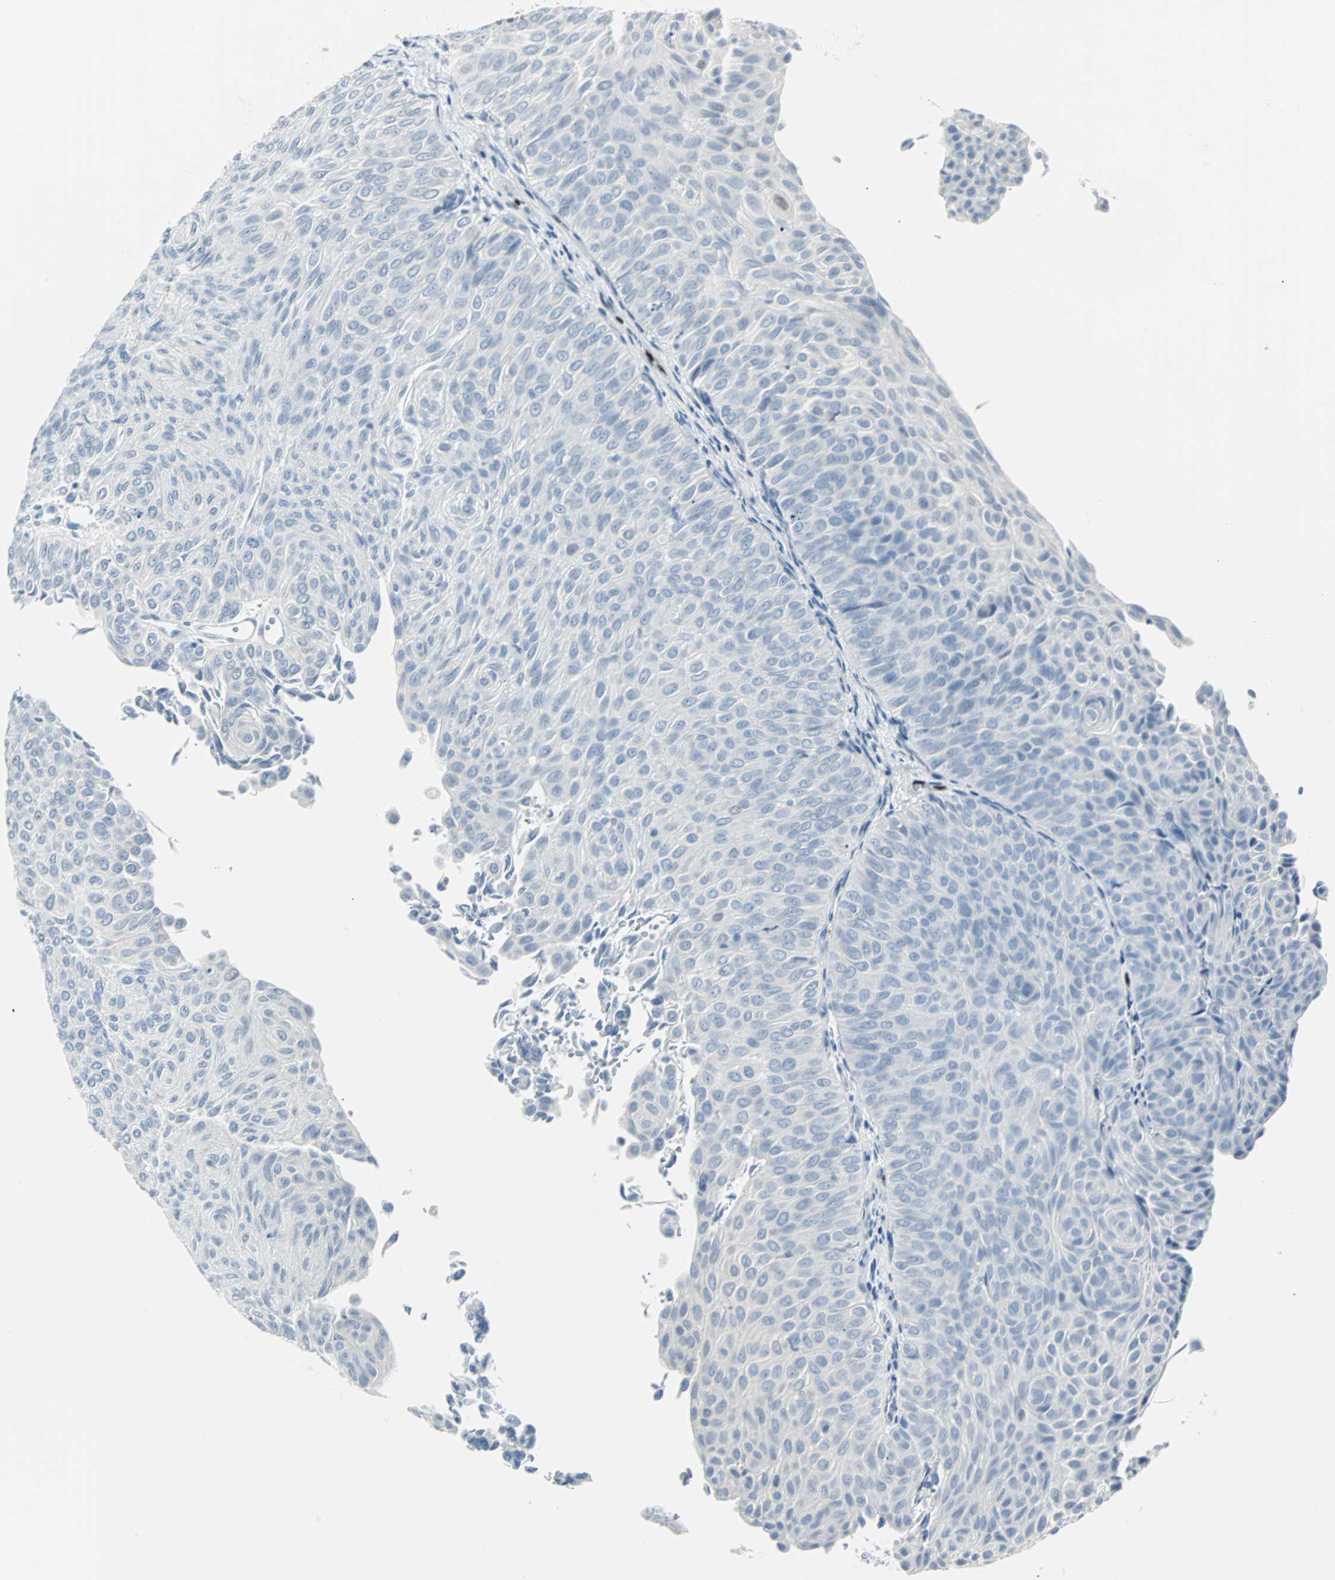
{"staining": {"intensity": "negative", "quantity": "none", "location": "none"}, "tissue": "urothelial cancer", "cell_type": "Tumor cells", "image_type": "cancer", "snomed": [{"axis": "morphology", "description": "Urothelial carcinoma, Low grade"}, {"axis": "topography", "description": "Urinary bladder"}], "caption": "A high-resolution image shows immunohistochemistry (IHC) staining of urothelial carcinoma (low-grade), which shows no significant staining in tumor cells.", "gene": "IL33", "patient": {"sex": "male", "age": 78}}